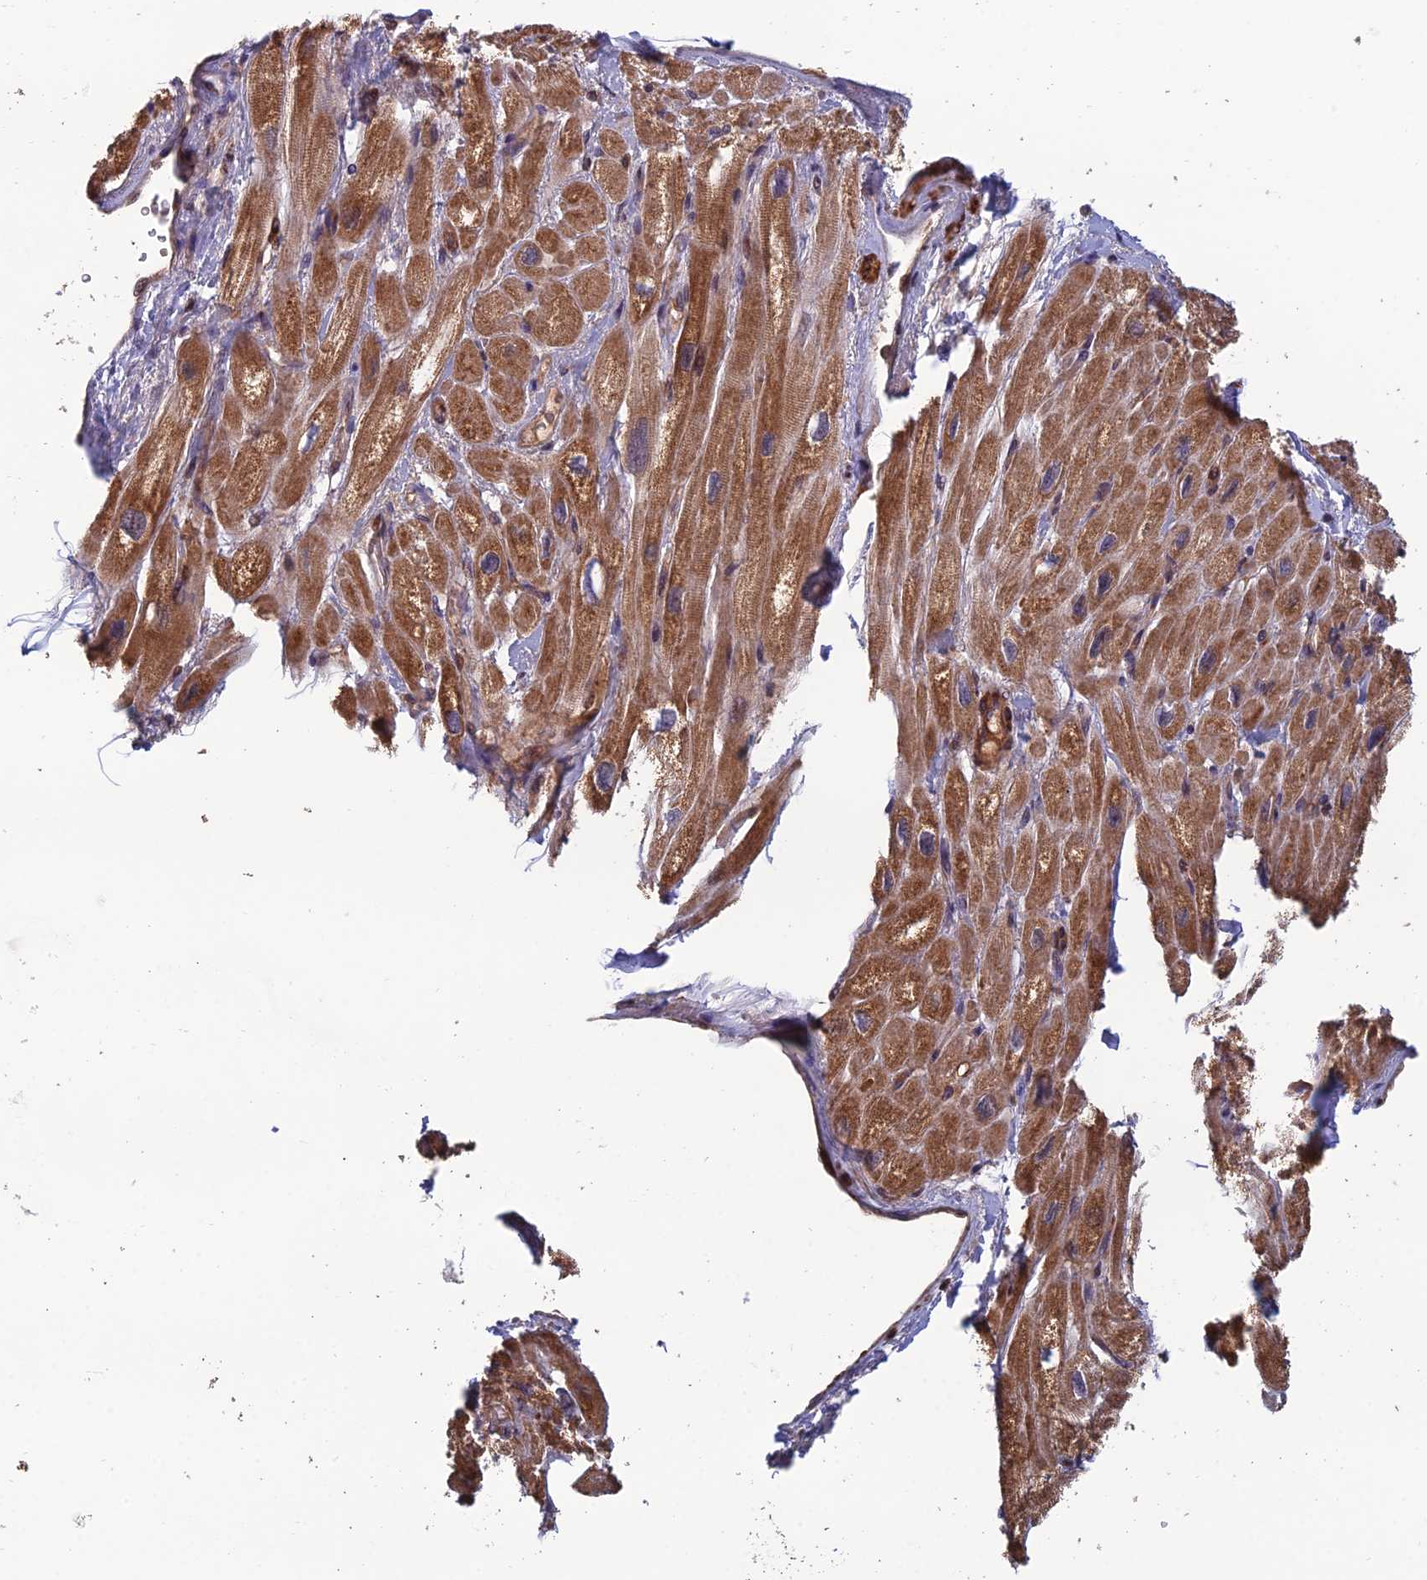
{"staining": {"intensity": "moderate", "quantity": ">75%", "location": "cytoplasmic/membranous"}, "tissue": "heart muscle", "cell_type": "Cardiomyocytes", "image_type": "normal", "snomed": [{"axis": "morphology", "description": "Normal tissue, NOS"}, {"axis": "topography", "description": "Heart"}], "caption": "Immunohistochemistry (IHC) histopathology image of unremarkable heart muscle stained for a protein (brown), which demonstrates medium levels of moderate cytoplasmic/membranous positivity in approximately >75% of cardiomyocytes.", "gene": "CCDC183", "patient": {"sex": "male", "age": 65}}